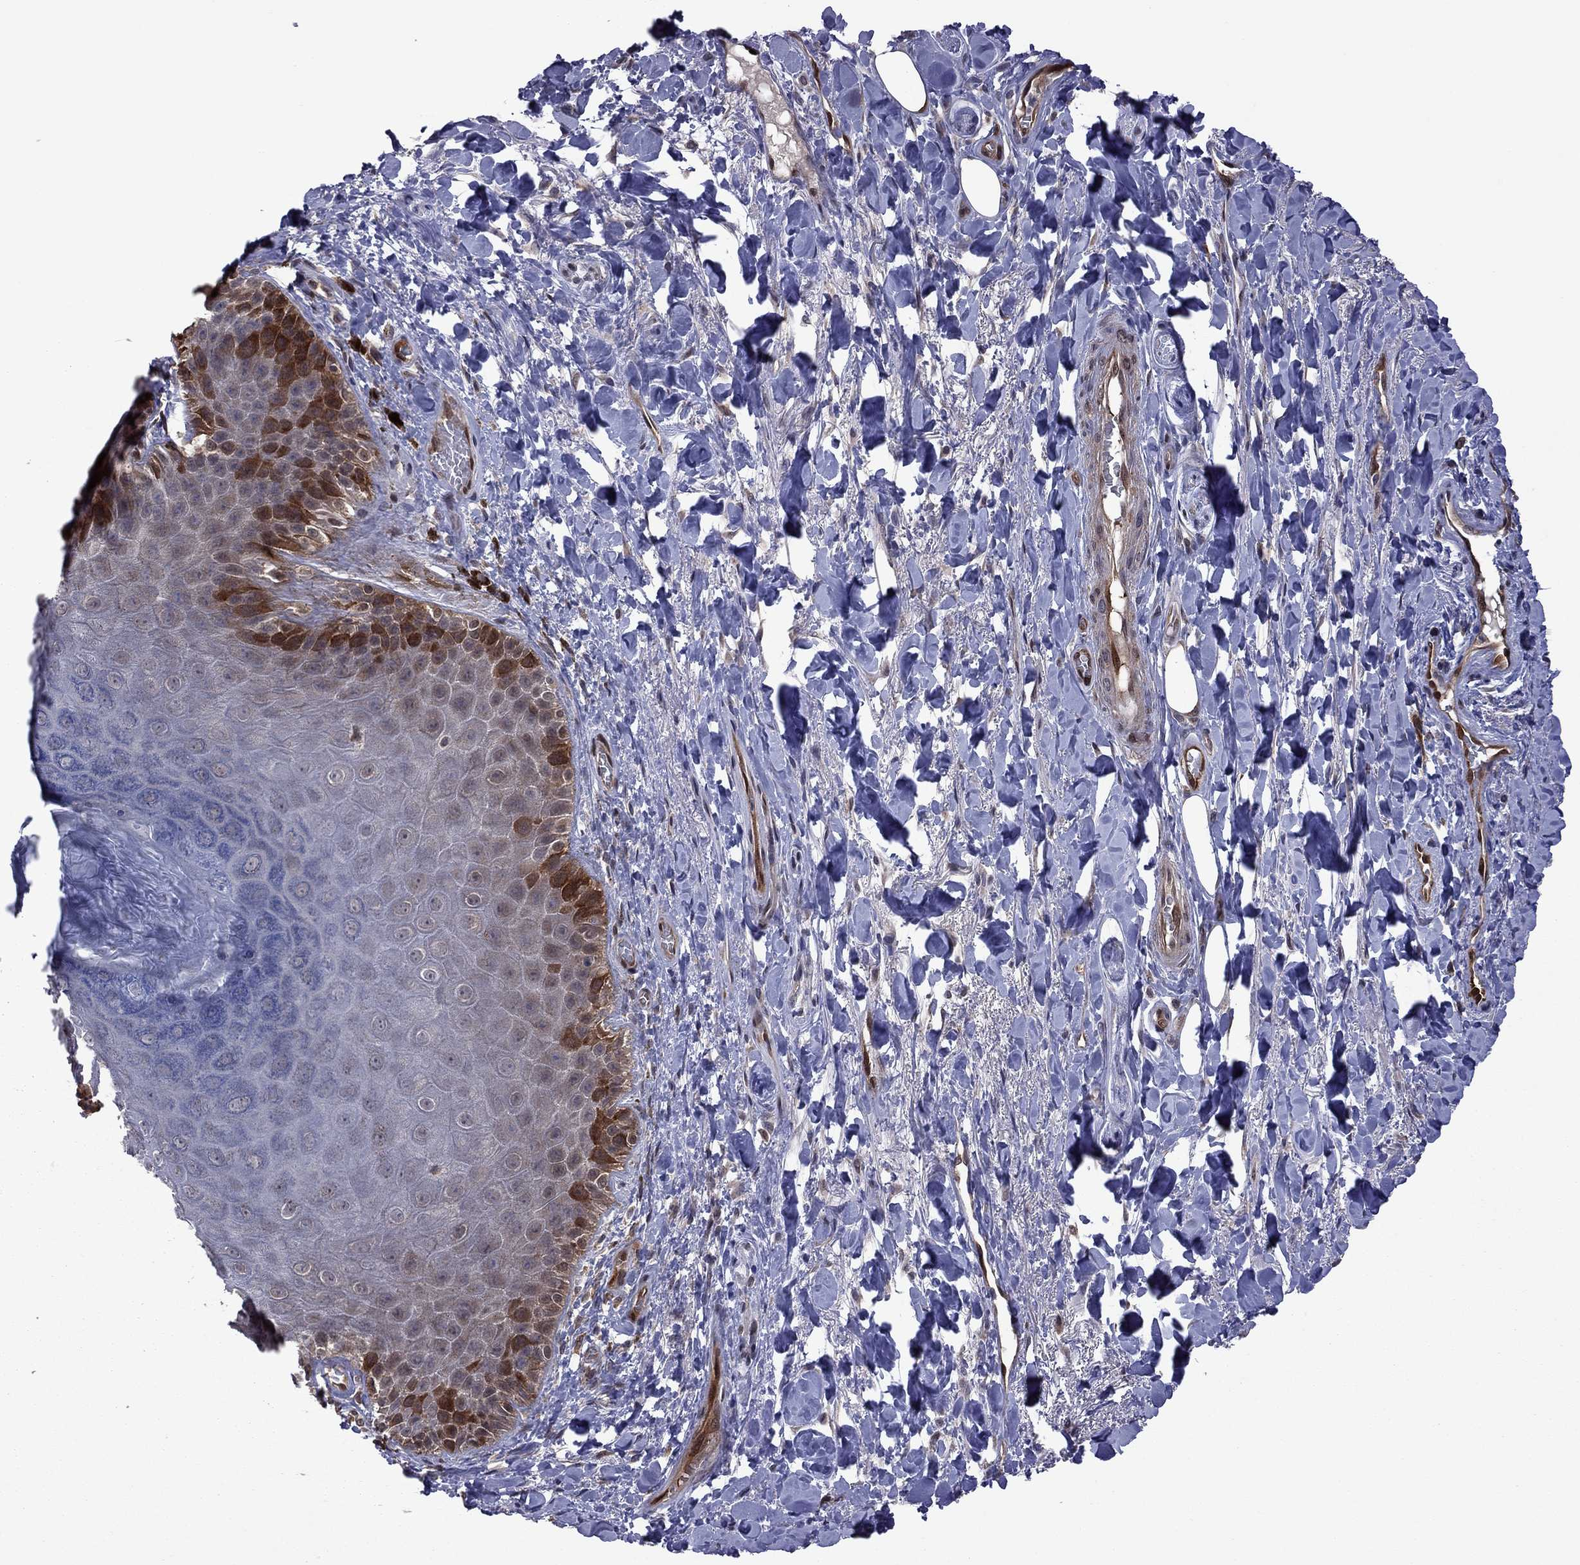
{"staining": {"intensity": "strong", "quantity": "<25%", "location": "cytoplasmic/membranous"}, "tissue": "skin", "cell_type": "Epidermal cells", "image_type": "normal", "snomed": [{"axis": "morphology", "description": "Normal tissue, NOS"}, {"axis": "topography", "description": "Anal"}, {"axis": "topography", "description": "Peripheral nerve tissue"}], "caption": "Unremarkable skin shows strong cytoplasmic/membranous staining in about <25% of epidermal cells.", "gene": "GPAA1", "patient": {"sex": "male", "age": 53}}